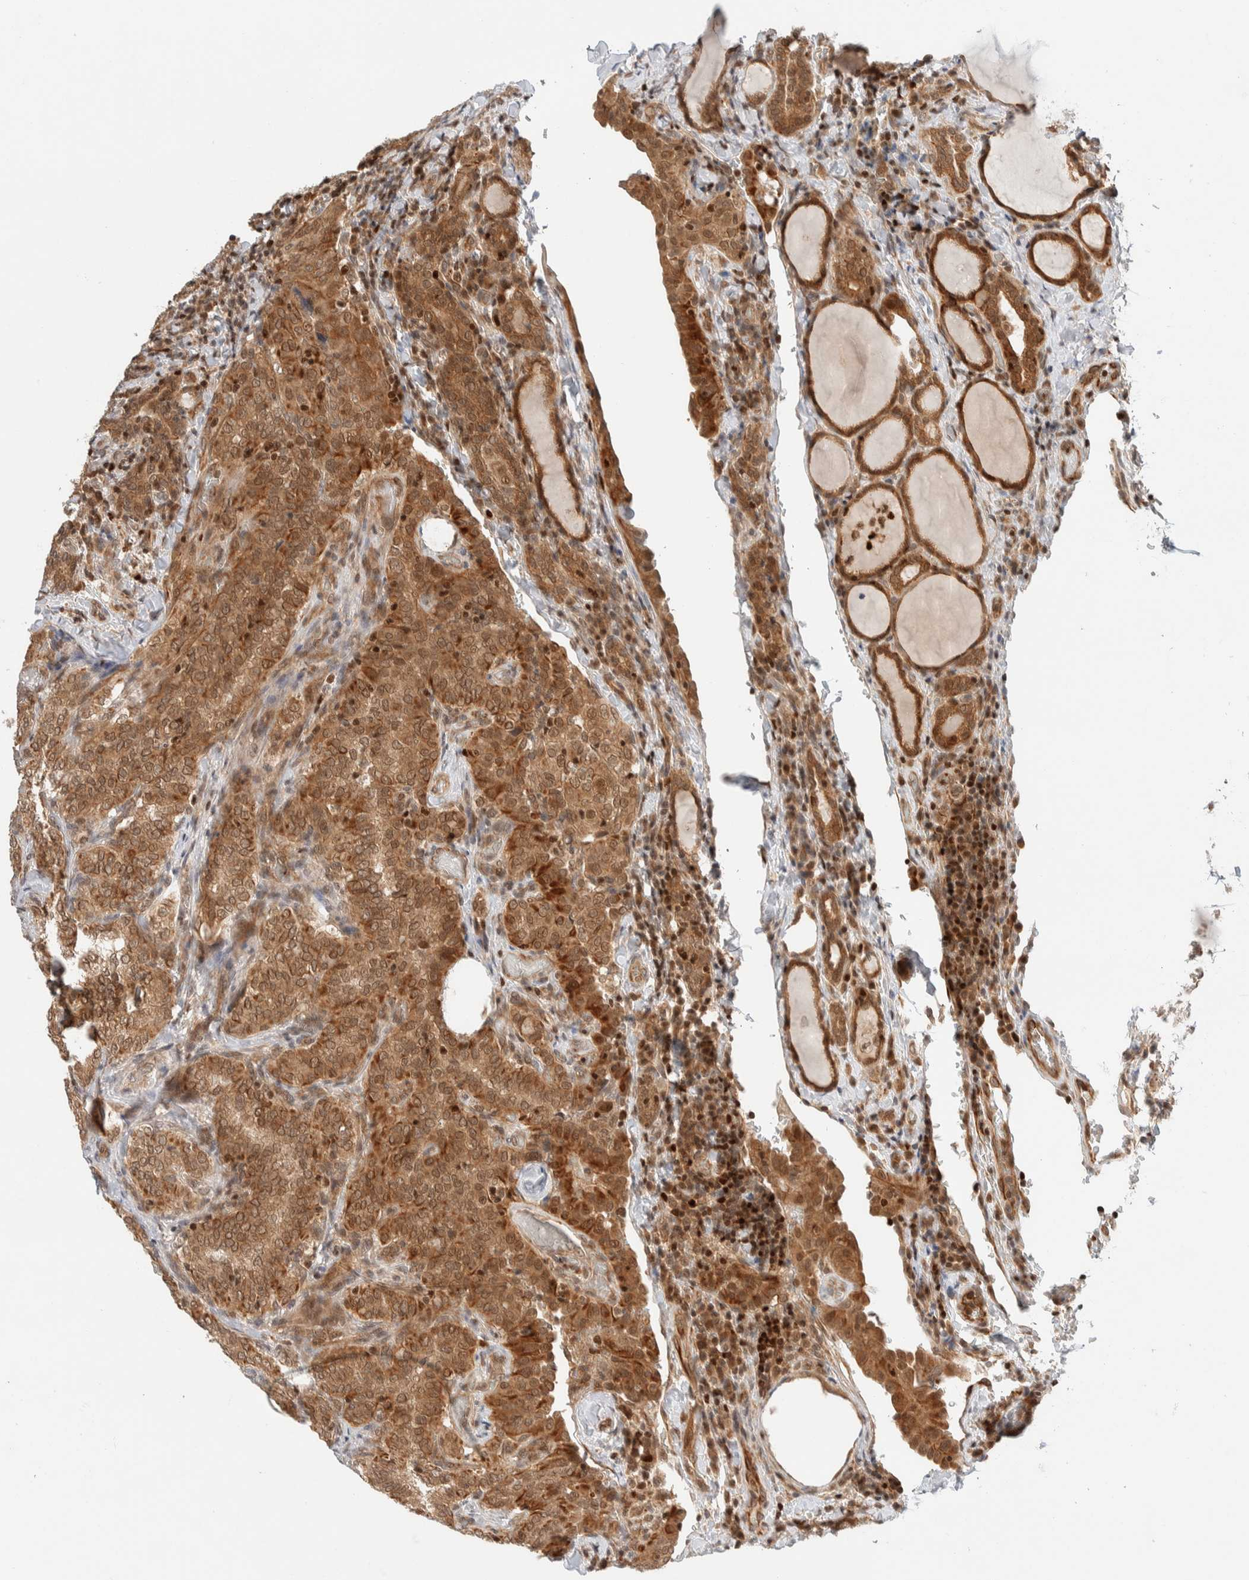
{"staining": {"intensity": "moderate", "quantity": ">75%", "location": "cytoplasmic/membranous"}, "tissue": "thyroid cancer", "cell_type": "Tumor cells", "image_type": "cancer", "snomed": [{"axis": "morphology", "description": "Normal tissue, NOS"}, {"axis": "morphology", "description": "Papillary adenocarcinoma, NOS"}, {"axis": "topography", "description": "Thyroid gland"}], "caption": "Thyroid papillary adenocarcinoma was stained to show a protein in brown. There is medium levels of moderate cytoplasmic/membranous staining in approximately >75% of tumor cells.", "gene": "C8orf76", "patient": {"sex": "female", "age": 30}}